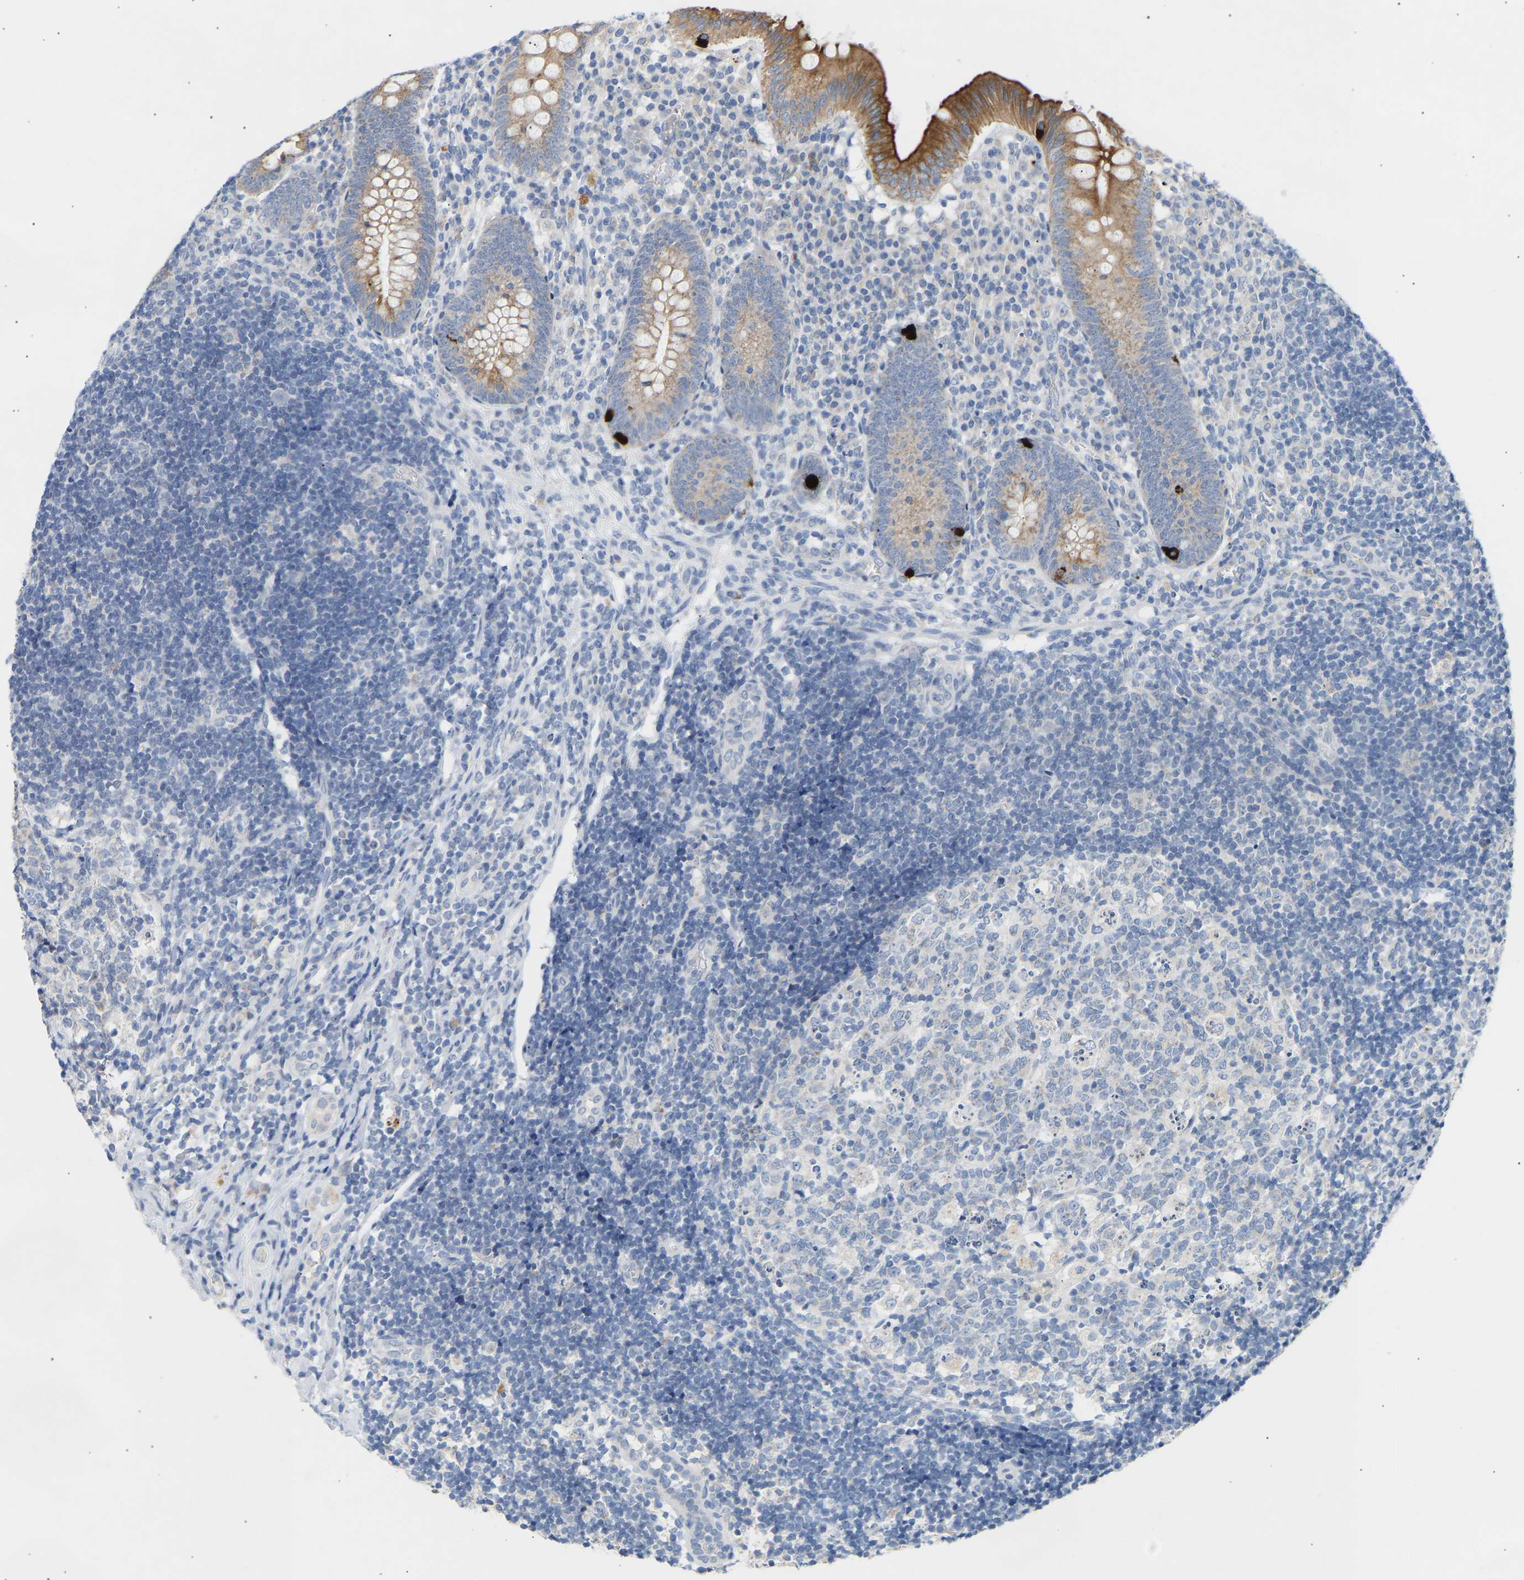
{"staining": {"intensity": "moderate", "quantity": ">75%", "location": "cytoplasmic/membranous"}, "tissue": "appendix", "cell_type": "Glandular cells", "image_type": "normal", "snomed": [{"axis": "morphology", "description": "Normal tissue, NOS"}, {"axis": "topography", "description": "Appendix"}], "caption": "Immunohistochemistry (IHC) of normal human appendix displays medium levels of moderate cytoplasmic/membranous positivity in approximately >75% of glandular cells.", "gene": "PEX1", "patient": {"sex": "male", "age": 8}}